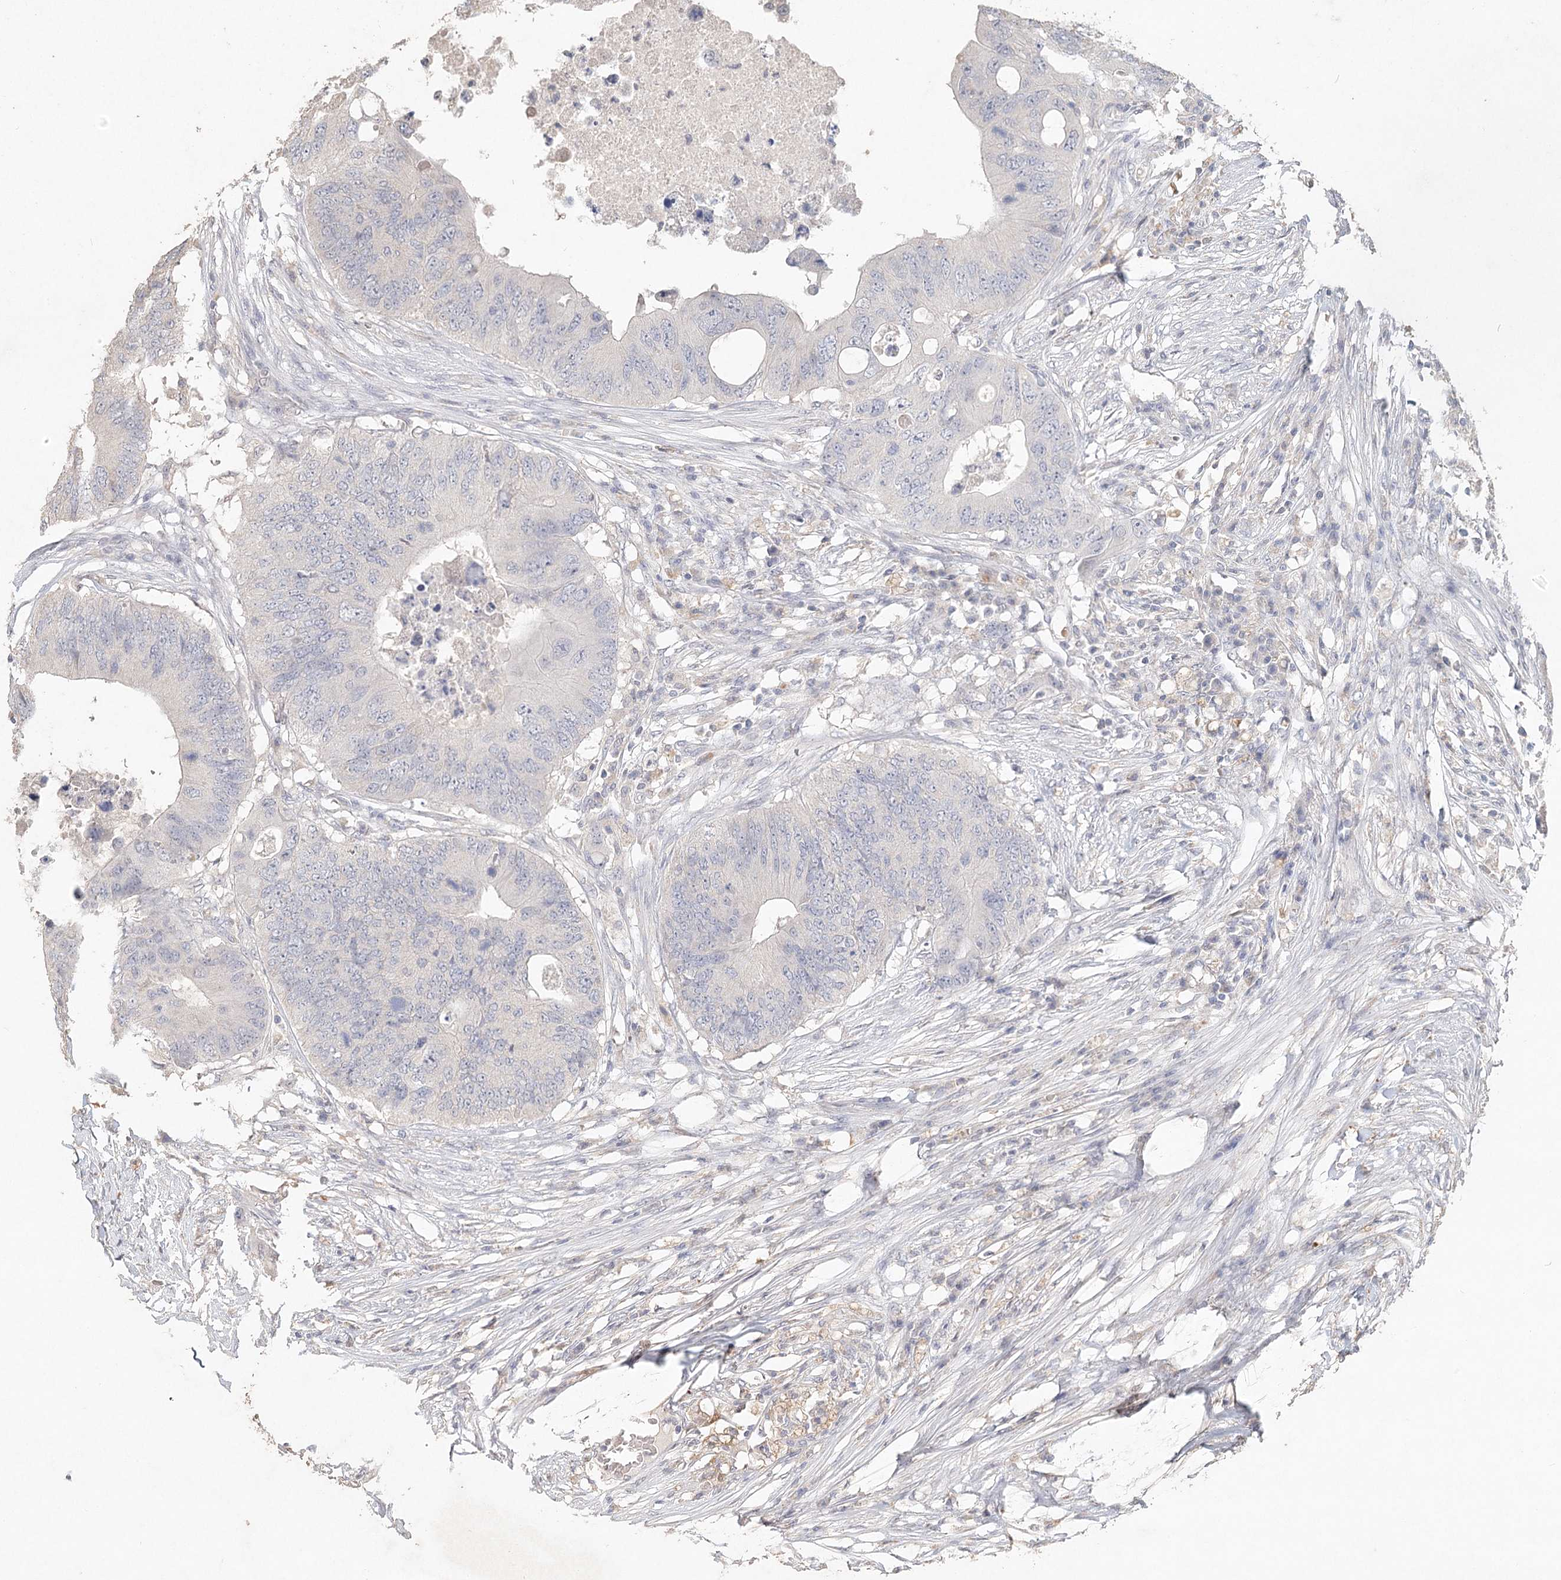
{"staining": {"intensity": "negative", "quantity": "none", "location": "none"}, "tissue": "colorectal cancer", "cell_type": "Tumor cells", "image_type": "cancer", "snomed": [{"axis": "morphology", "description": "Adenocarcinoma, NOS"}, {"axis": "topography", "description": "Colon"}], "caption": "Immunohistochemical staining of adenocarcinoma (colorectal) displays no significant positivity in tumor cells.", "gene": "ARSI", "patient": {"sex": "male", "age": 71}}